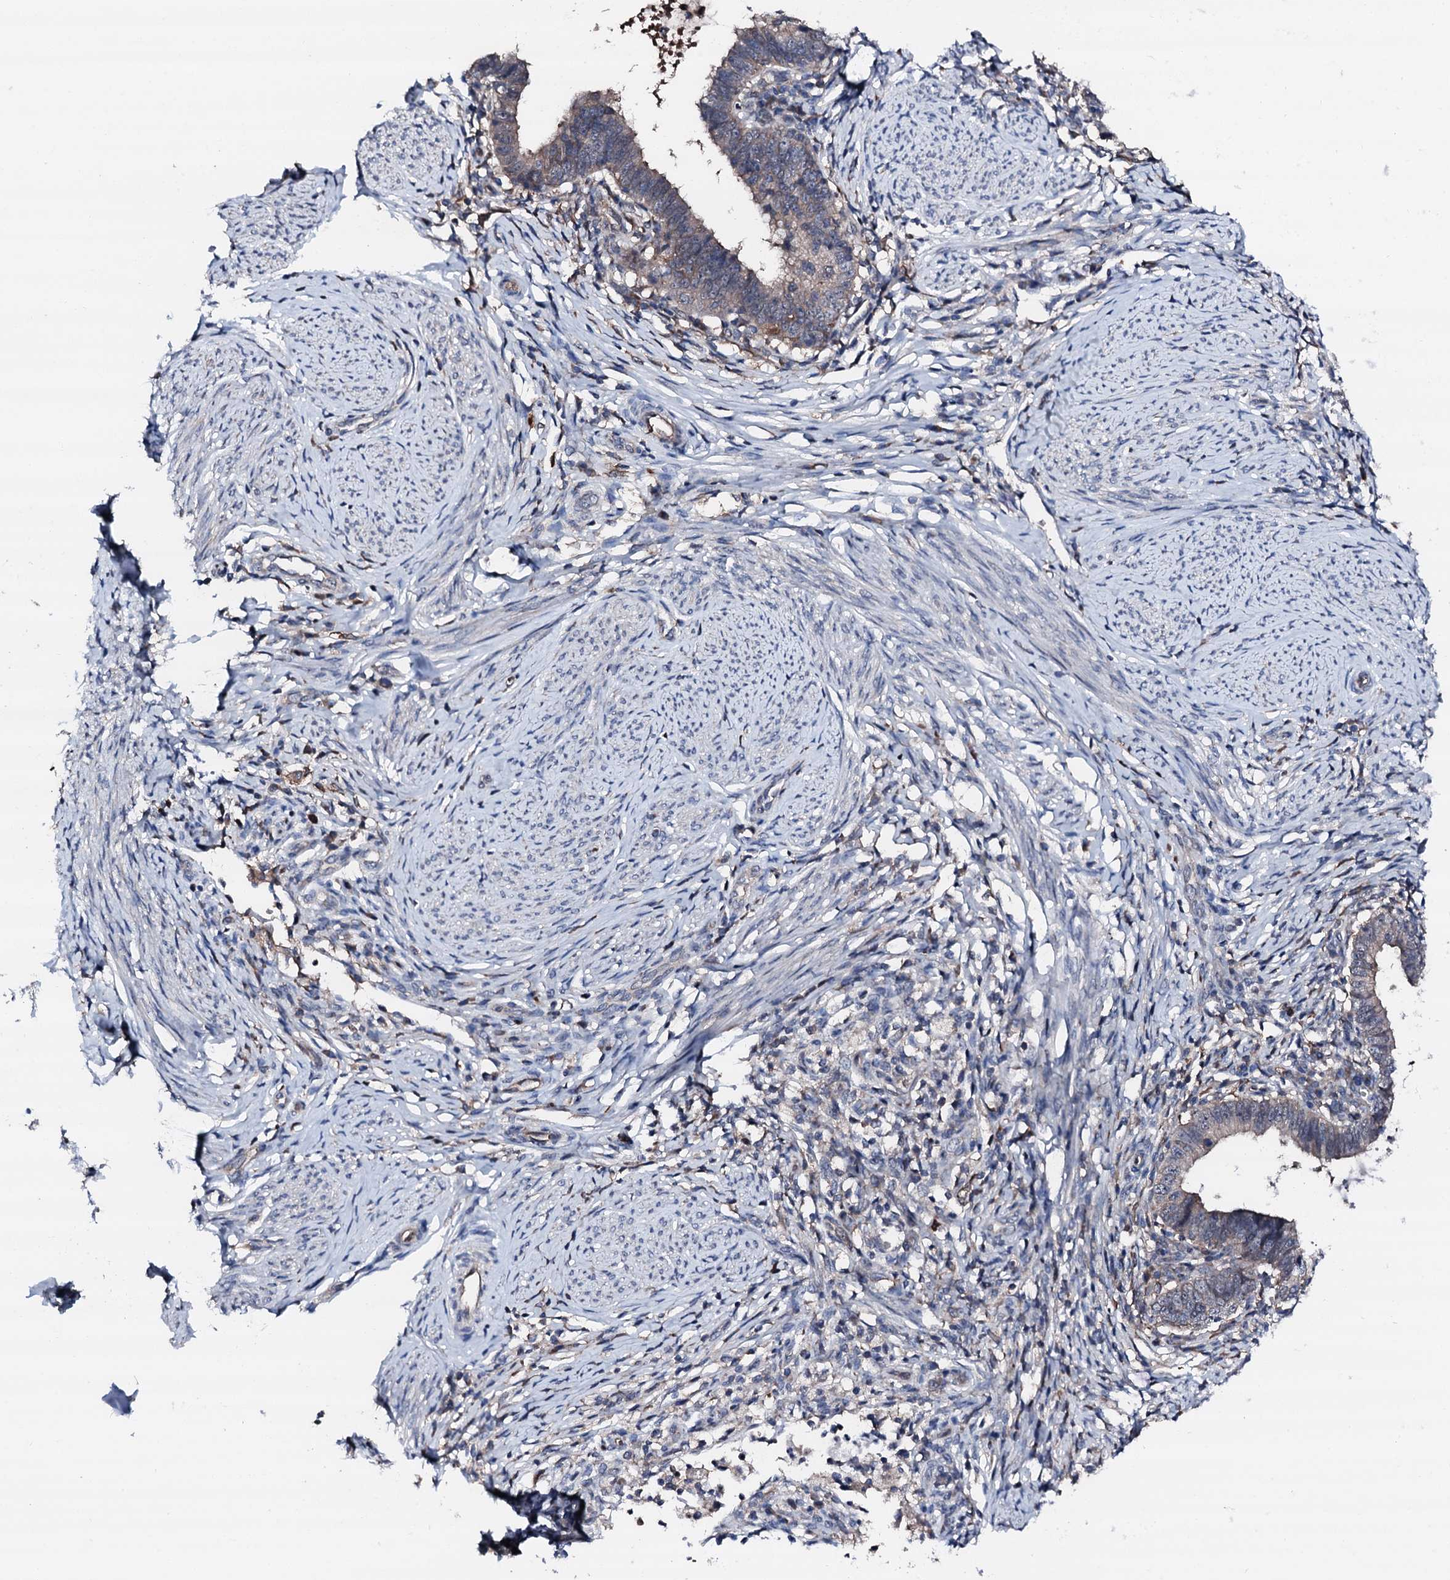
{"staining": {"intensity": "negative", "quantity": "none", "location": "none"}, "tissue": "cervical cancer", "cell_type": "Tumor cells", "image_type": "cancer", "snomed": [{"axis": "morphology", "description": "Adenocarcinoma, NOS"}, {"axis": "topography", "description": "Cervix"}], "caption": "Tumor cells show no significant protein staining in cervical adenocarcinoma.", "gene": "TRAFD1", "patient": {"sex": "female", "age": 36}}